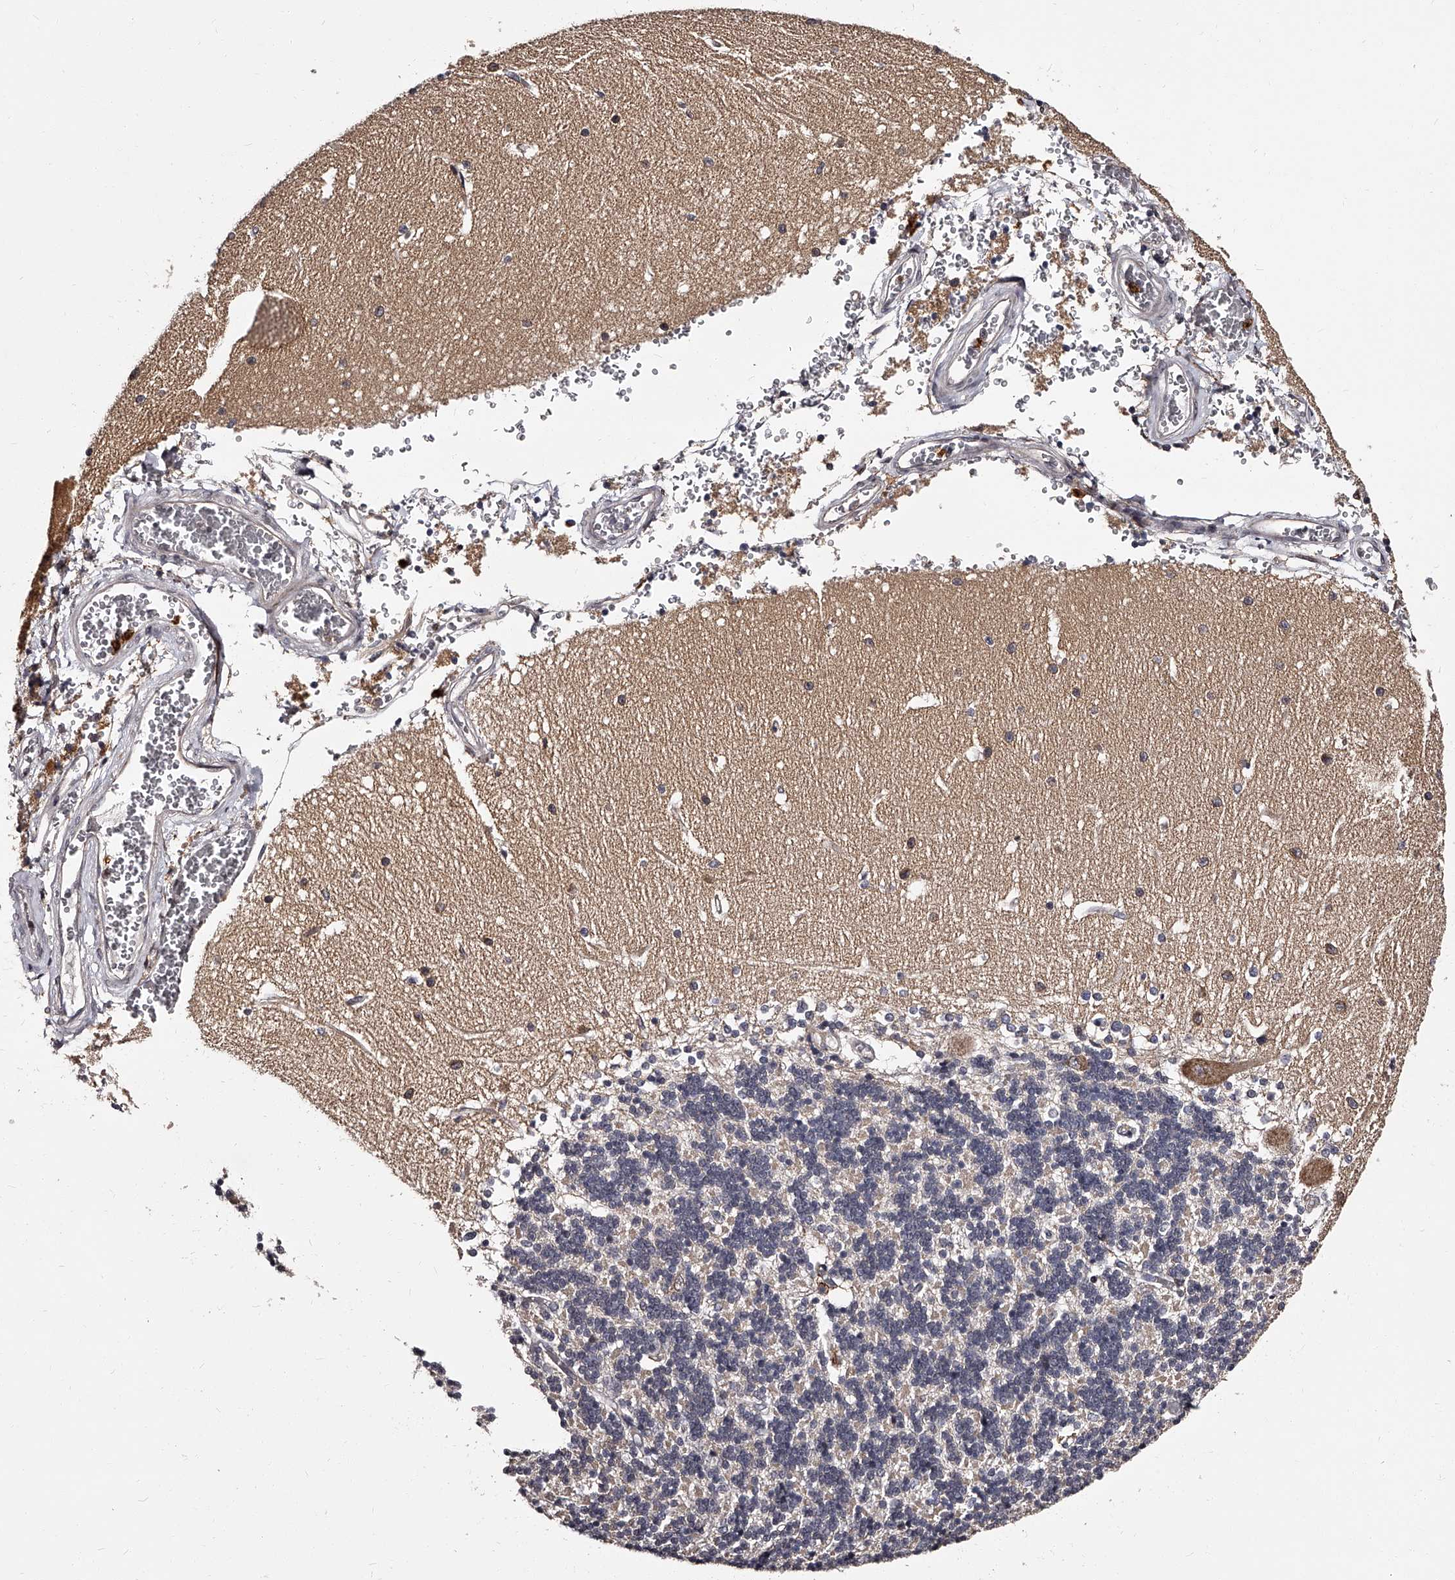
{"staining": {"intensity": "weak", "quantity": "<25%", "location": "cytoplasmic/membranous"}, "tissue": "cerebellum", "cell_type": "Cells in granular layer", "image_type": "normal", "snomed": [{"axis": "morphology", "description": "Normal tissue, NOS"}, {"axis": "topography", "description": "Cerebellum"}], "caption": "Cells in granular layer show no significant expression in benign cerebellum. The staining is performed using DAB (3,3'-diaminobenzidine) brown chromogen with nuclei counter-stained in using hematoxylin.", "gene": "RSC1A1", "patient": {"sex": "male", "age": 37}}